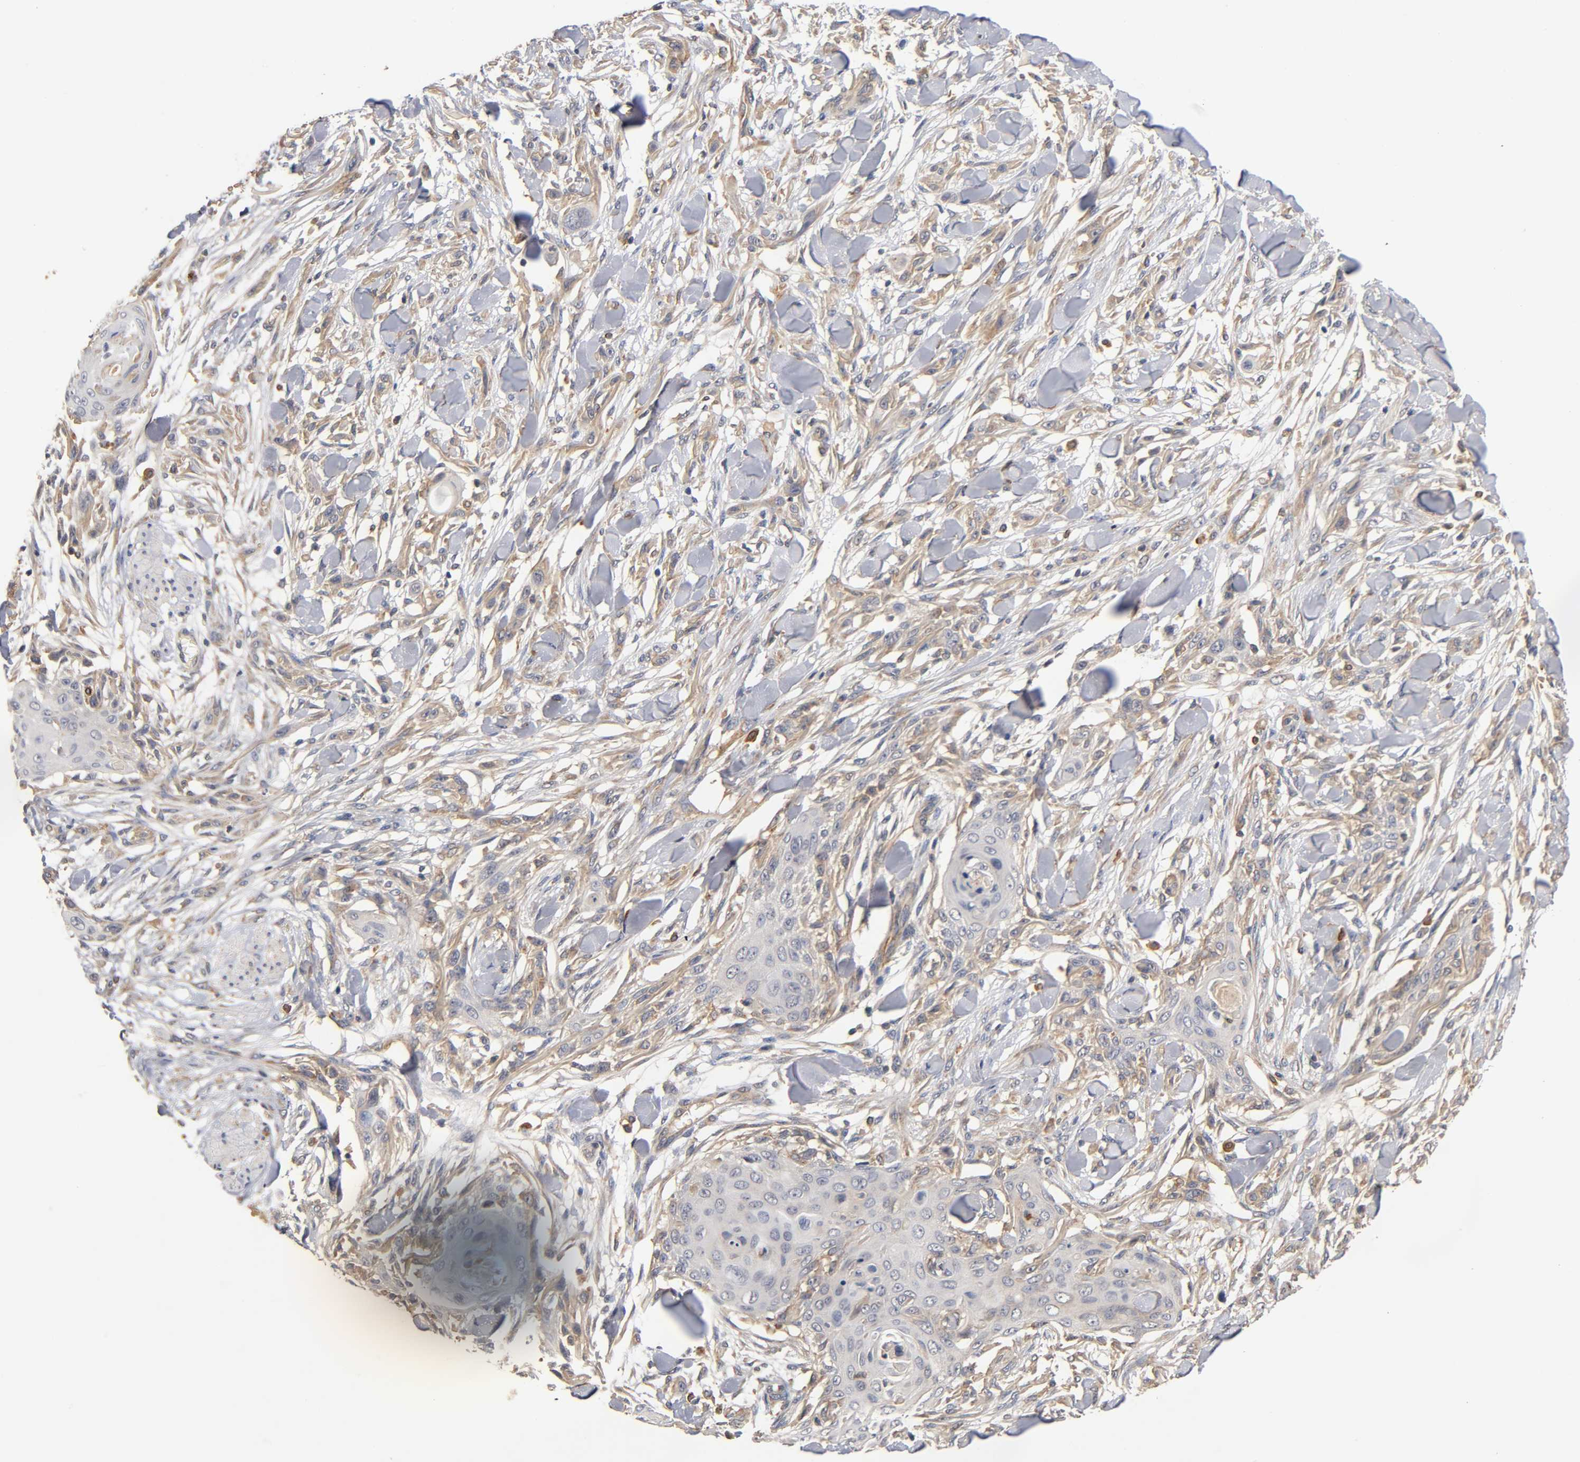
{"staining": {"intensity": "weak", "quantity": "25%-75%", "location": "cytoplasmic/membranous"}, "tissue": "skin cancer", "cell_type": "Tumor cells", "image_type": "cancer", "snomed": [{"axis": "morphology", "description": "Squamous cell carcinoma, NOS"}, {"axis": "topography", "description": "Skin"}], "caption": "Protein analysis of skin cancer tissue demonstrates weak cytoplasmic/membranous staining in about 25%-75% of tumor cells. (brown staining indicates protein expression, while blue staining denotes nuclei).", "gene": "SCAP", "patient": {"sex": "female", "age": 59}}